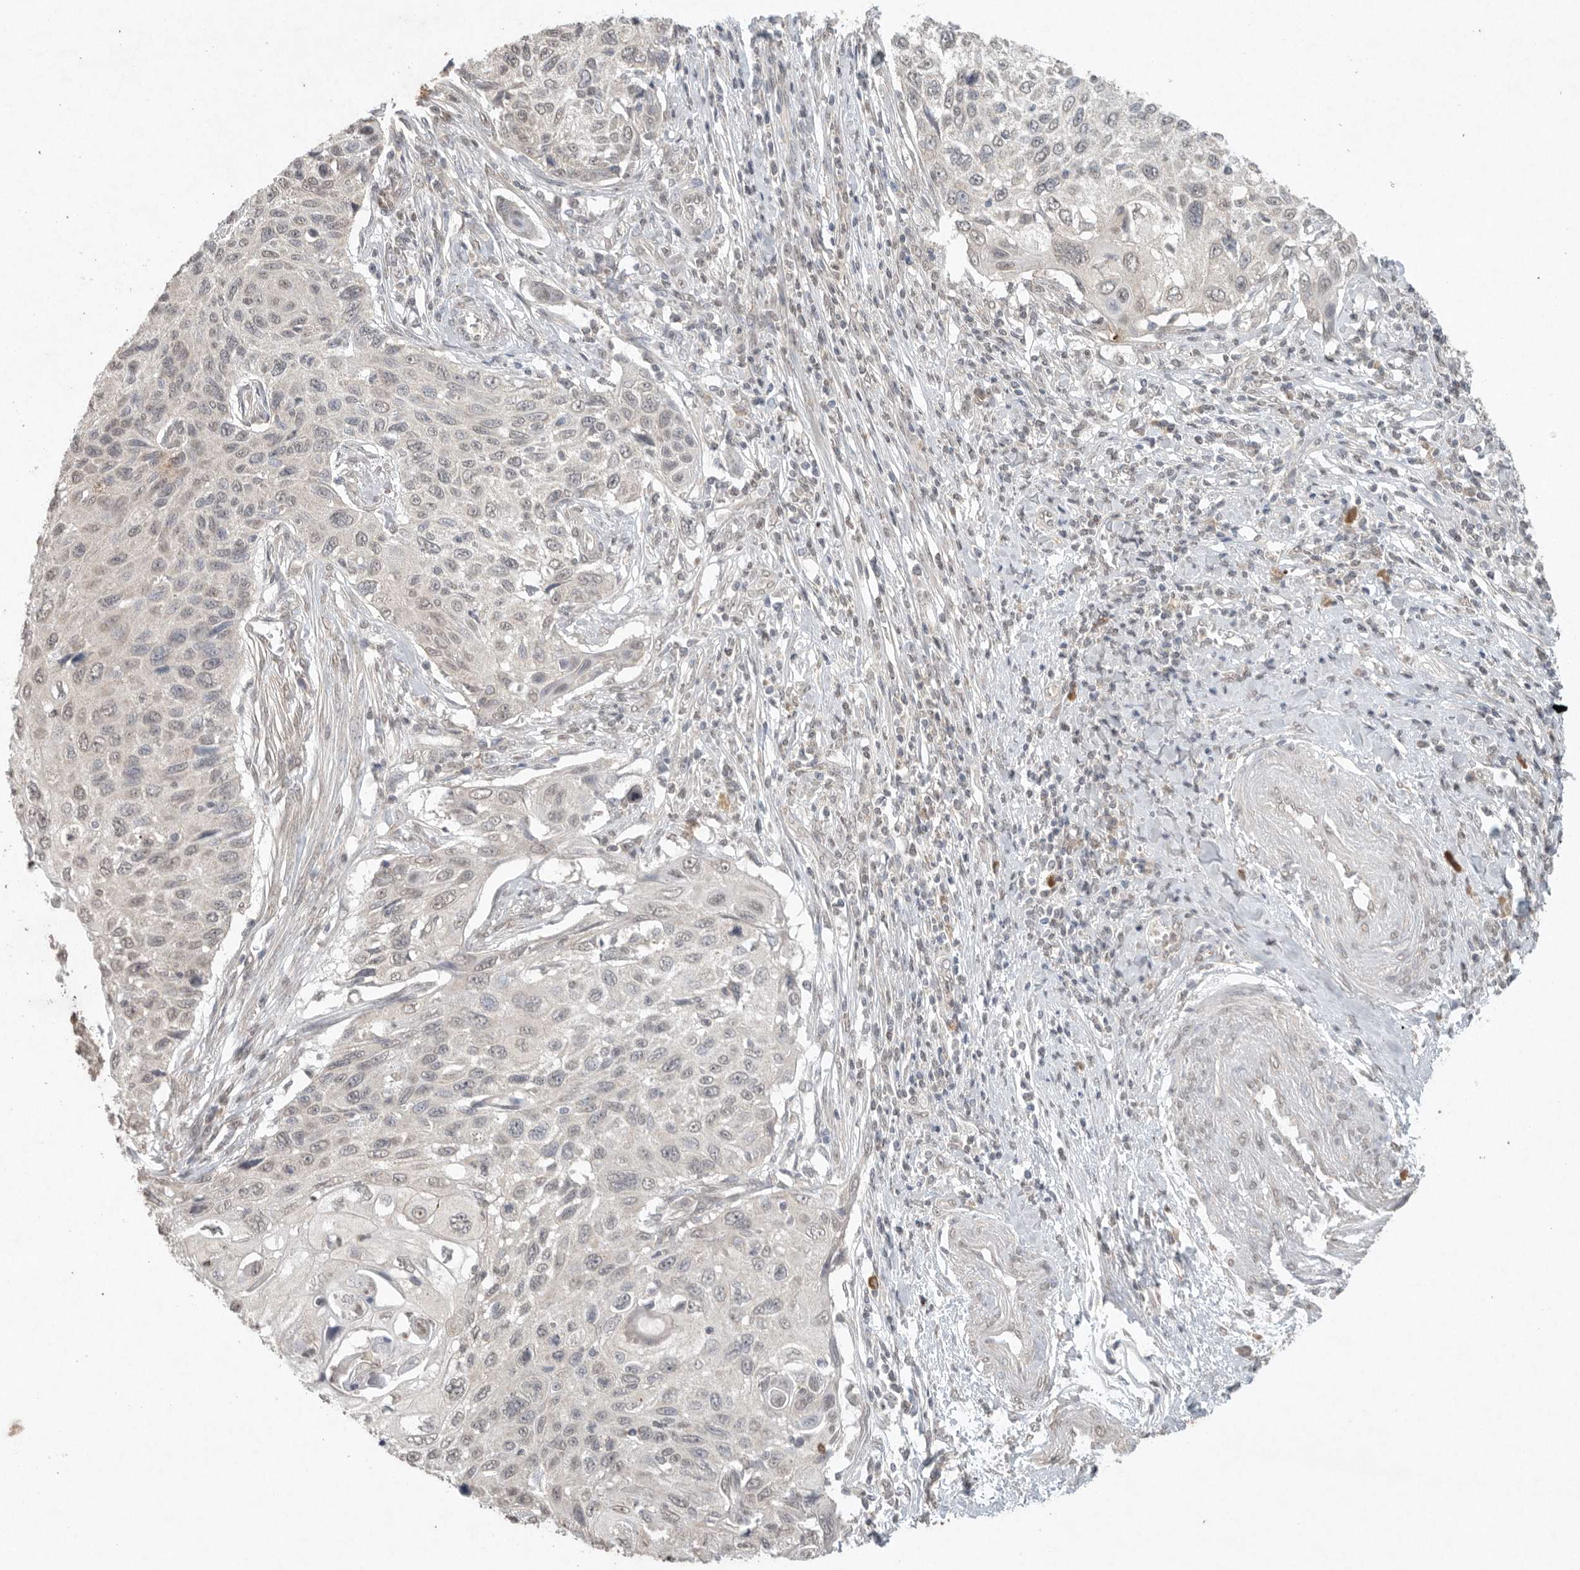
{"staining": {"intensity": "negative", "quantity": "none", "location": "none"}, "tissue": "cervical cancer", "cell_type": "Tumor cells", "image_type": "cancer", "snomed": [{"axis": "morphology", "description": "Squamous cell carcinoma, NOS"}, {"axis": "topography", "description": "Cervix"}], "caption": "Tumor cells are negative for brown protein staining in cervical cancer. (Immunohistochemistry (ihc), brightfield microscopy, high magnification).", "gene": "KLK5", "patient": {"sex": "female", "age": 70}}